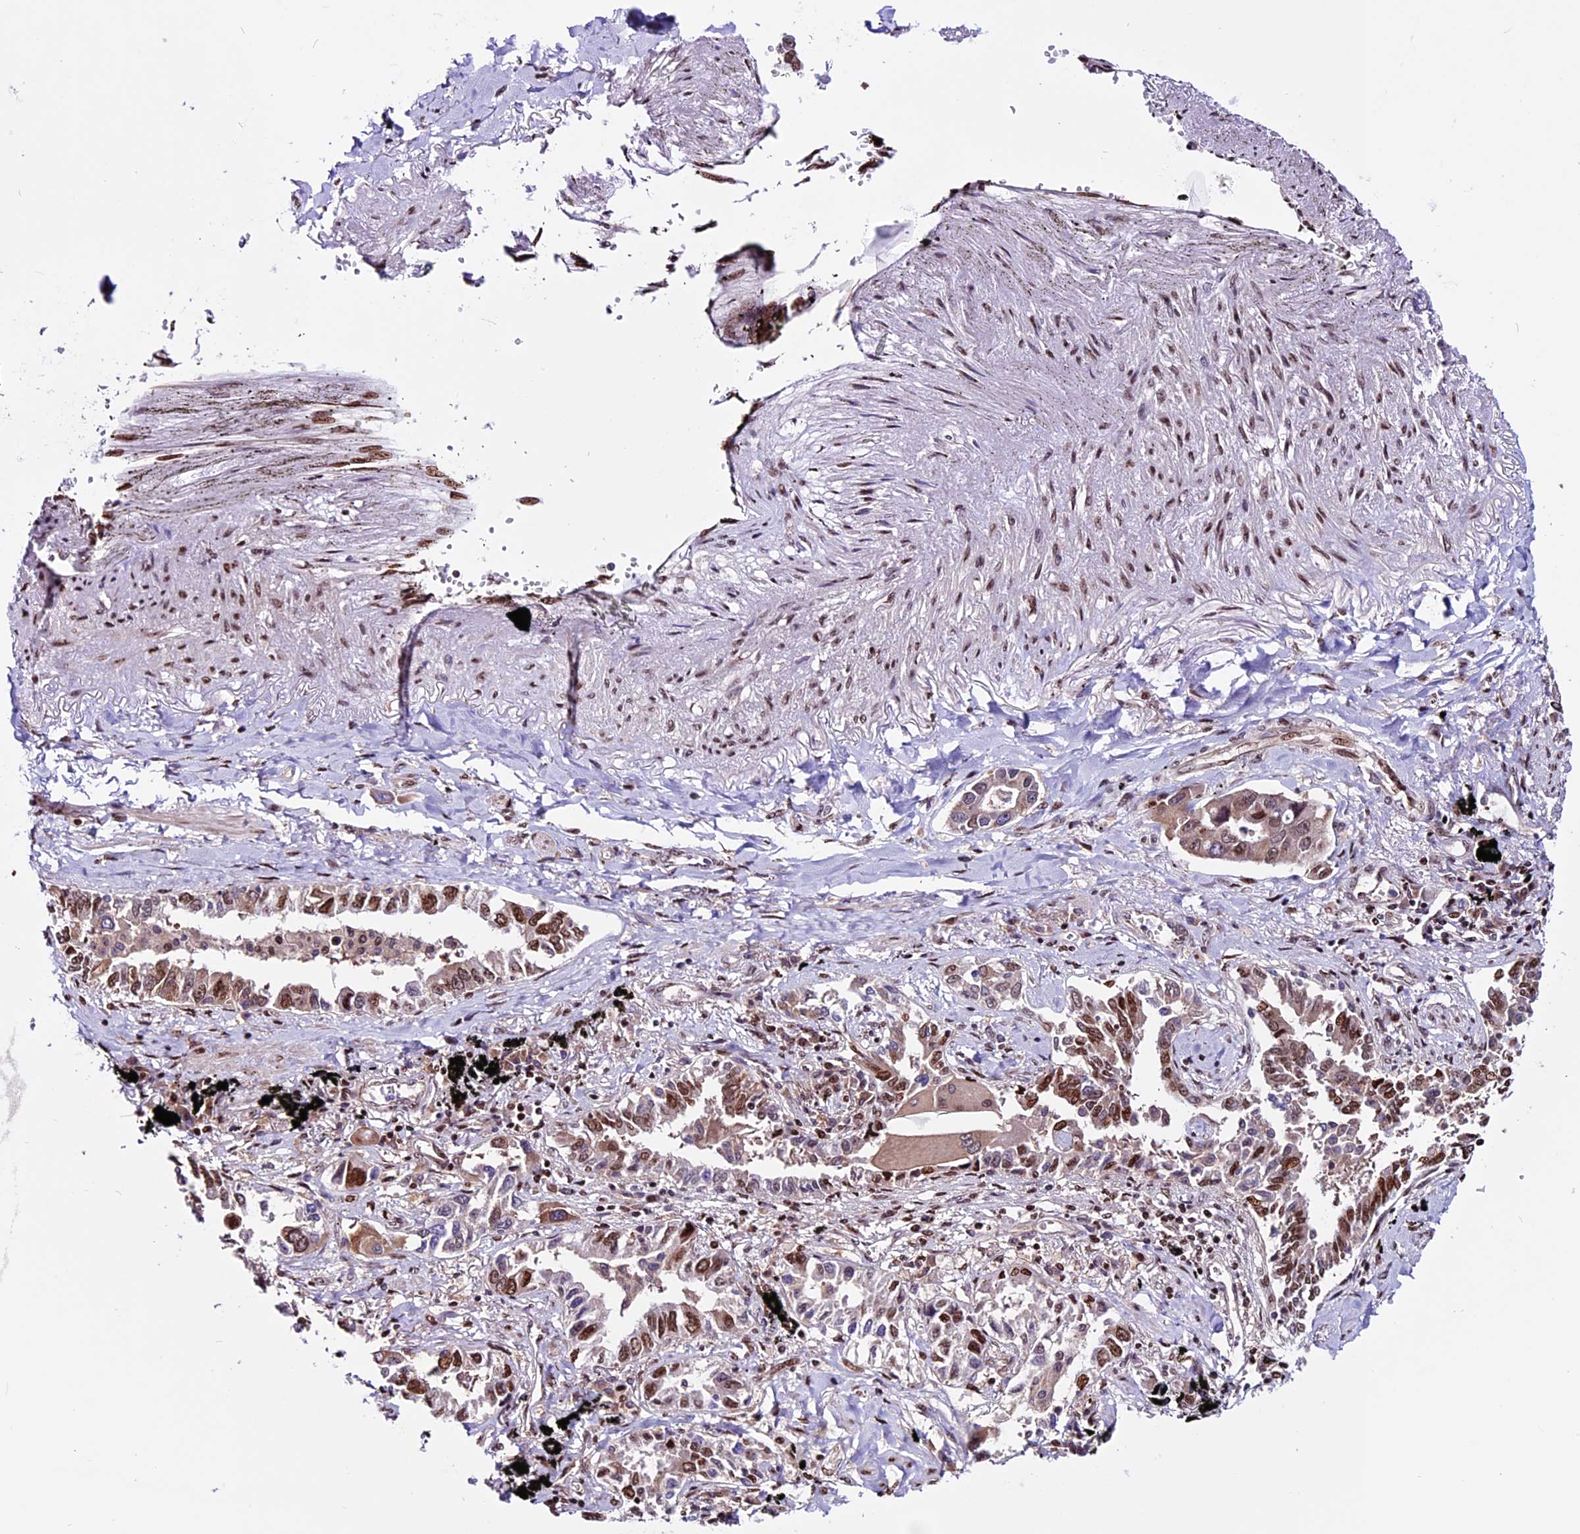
{"staining": {"intensity": "moderate", "quantity": ">75%", "location": "cytoplasmic/membranous,nuclear"}, "tissue": "lung cancer", "cell_type": "Tumor cells", "image_type": "cancer", "snomed": [{"axis": "morphology", "description": "Adenocarcinoma, NOS"}, {"axis": "topography", "description": "Lung"}], "caption": "The immunohistochemical stain shows moderate cytoplasmic/membranous and nuclear positivity in tumor cells of adenocarcinoma (lung) tissue.", "gene": "RINL", "patient": {"sex": "male", "age": 67}}